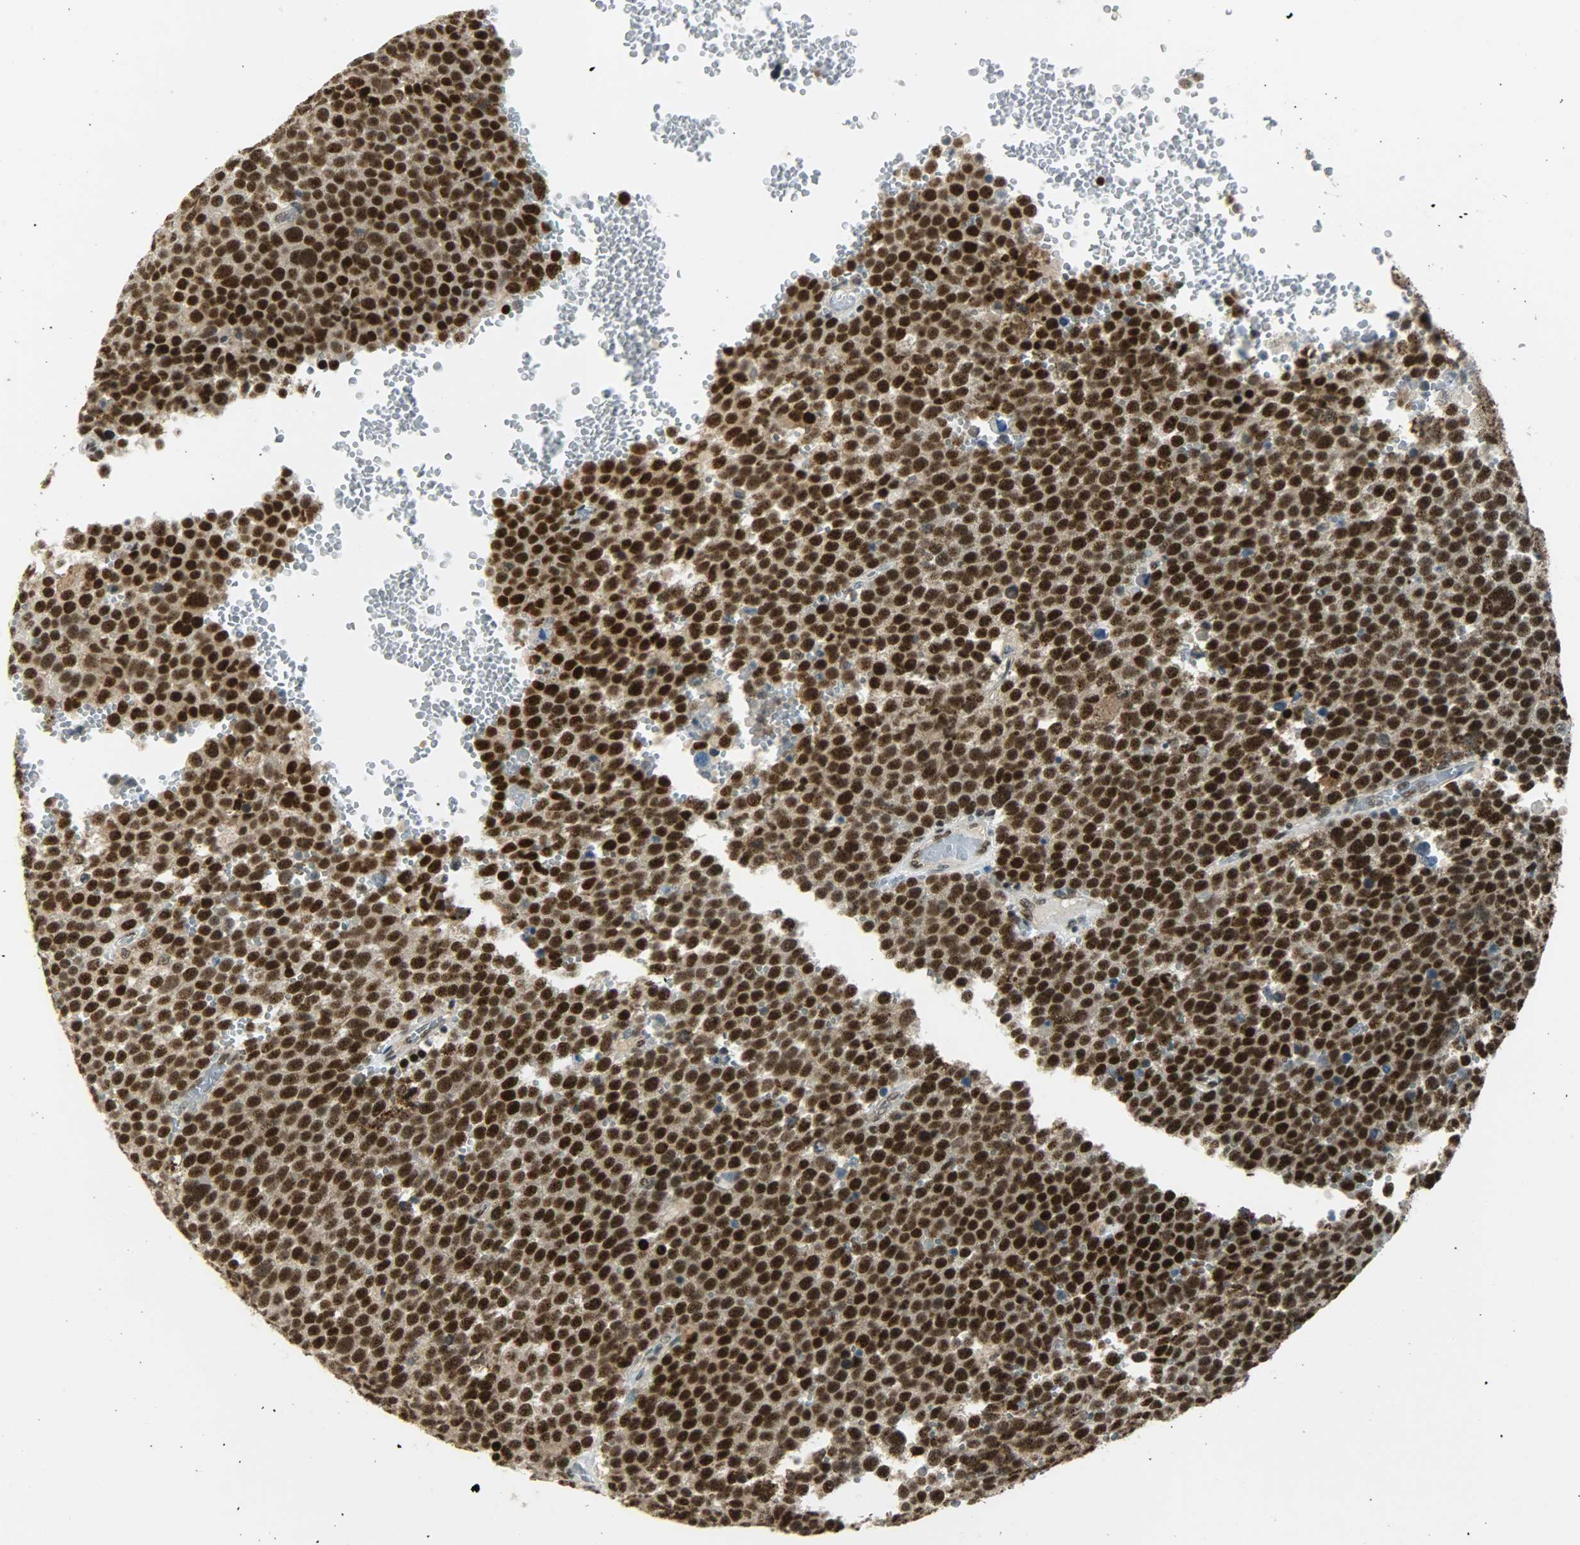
{"staining": {"intensity": "strong", "quantity": ">75%", "location": "nuclear"}, "tissue": "testis cancer", "cell_type": "Tumor cells", "image_type": "cancer", "snomed": [{"axis": "morphology", "description": "Seminoma, NOS"}, {"axis": "topography", "description": "Testis"}], "caption": "This histopathology image displays testis seminoma stained with IHC to label a protein in brown. The nuclear of tumor cells show strong positivity for the protein. Nuclei are counter-stained blue.", "gene": "SUGP1", "patient": {"sex": "male", "age": 71}}